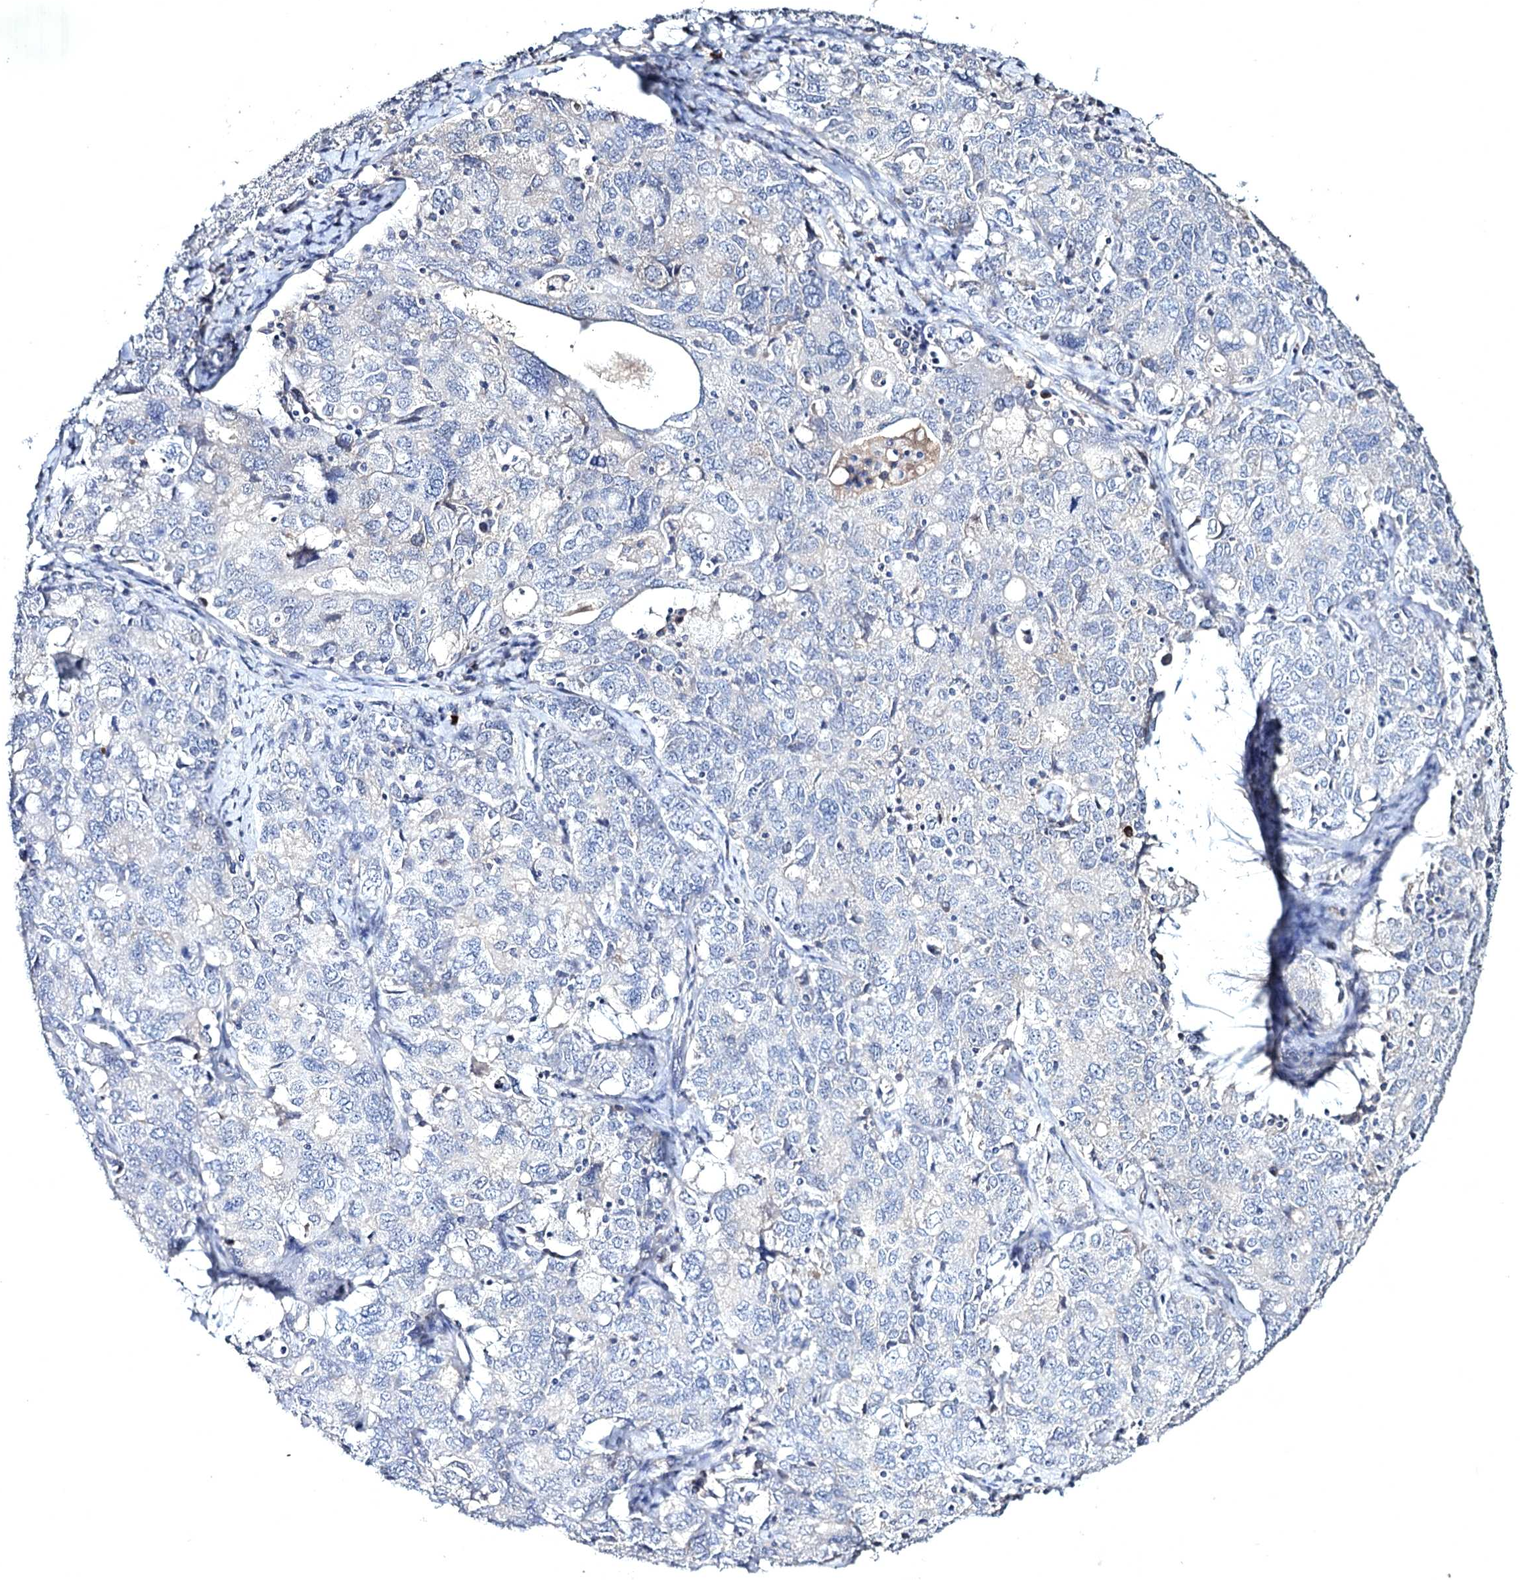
{"staining": {"intensity": "negative", "quantity": "none", "location": "none"}, "tissue": "ovarian cancer", "cell_type": "Tumor cells", "image_type": "cancer", "snomed": [{"axis": "morphology", "description": "Carcinoma, endometroid"}, {"axis": "topography", "description": "Ovary"}], "caption": "Immunohistochemistry histopathology image of neoplastic tissue: human ovarian endometroid carcinoma stained with DAB (3,3'-diaminobenzidine) shows no significant protein expression in tumor cells.", "gene": "SEMA4G", "patient": {"sex": "female", "age": 62}}